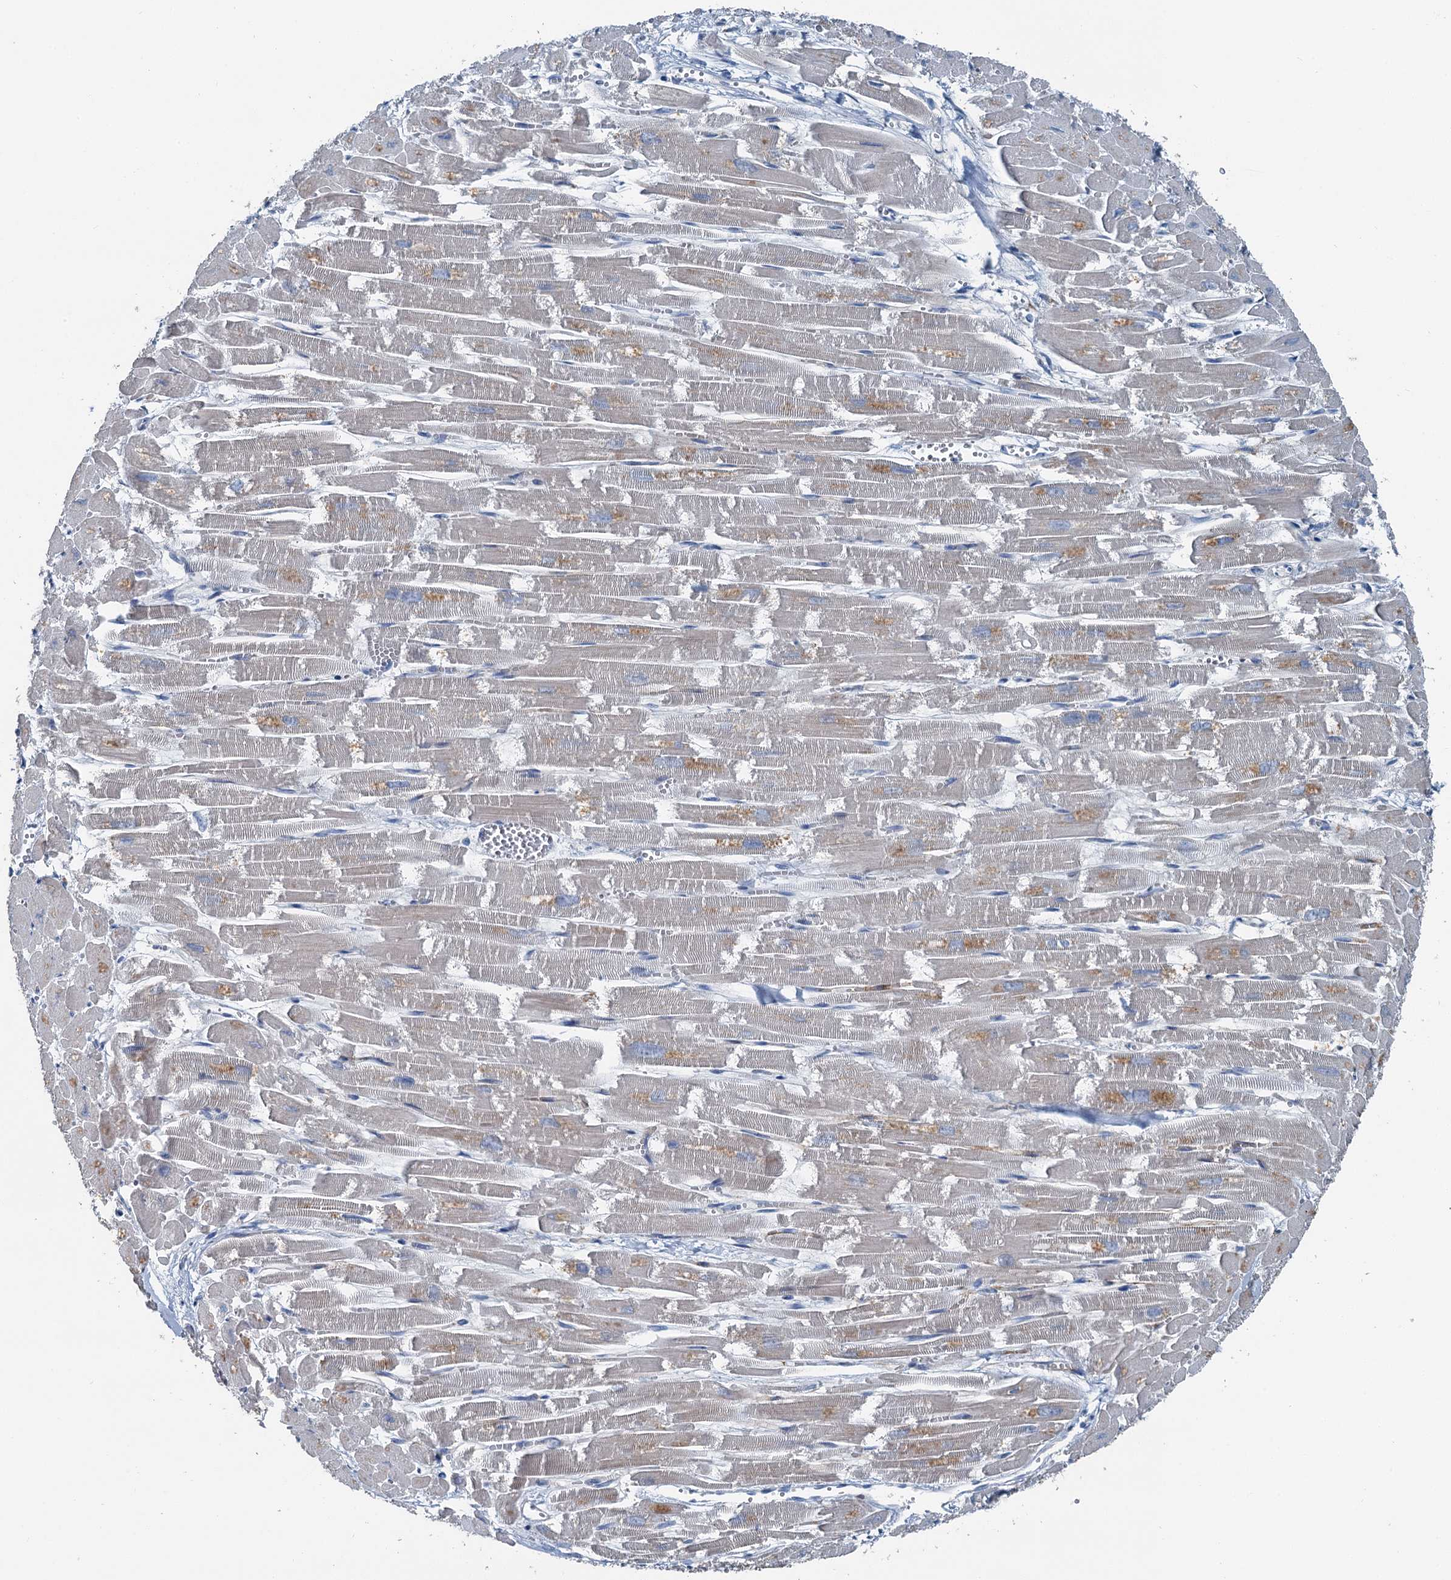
{"staining": {"intensity": "moderate", "quantity": "25%-75%", "location": "cytoplasmic/membranous"}, "tissue": "heart muscle", "cell_type": "Cardiomyocytes", "image_type": "normal", "snomed": [{"axis": "morphology", "description": "Normal tissue, NOS"}, {"axis": "topography", "description": "Heart"}], "caption": "Unremarkable heart muscle was stained to show a protein in brown. There is medium levels of moderate cytoplasmic/membranous expression in approximately 25%-75% of cardiomyocytes. Immunohistochemistry stains the protein of interest in brown and the nuclei are stained blue.", "gene": "C6orf120", "patient": {"sex": "male", "age": 54}}